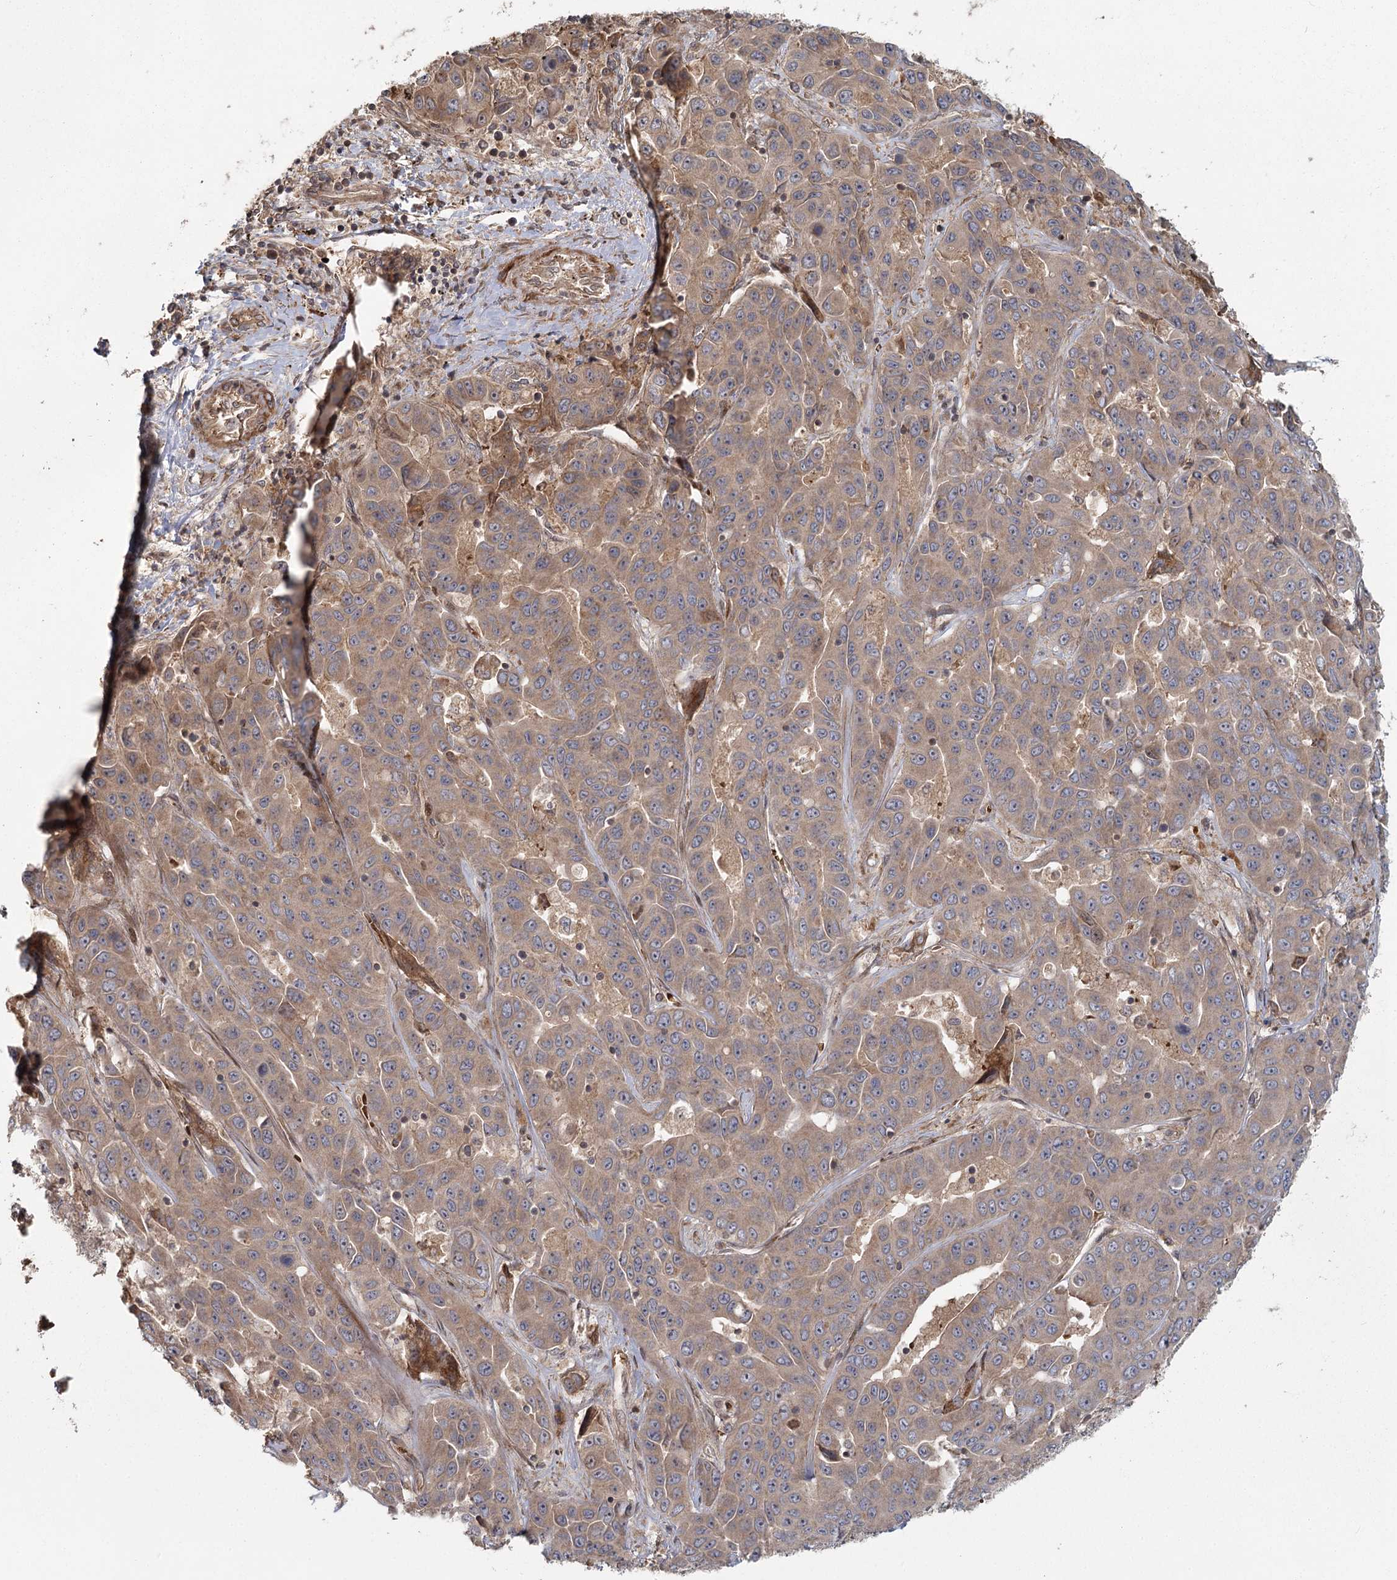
{"staining": {"intensity": "weak", "quantity": ">75%", "location": "cytoplasmic/membranous"}, "tissue": "liver cancer", "cell_type": "Tumor cells", "image_type": "cancer", "snomed": [{"axis": "morphology", "description": "Cholangiocarcinoma"}, {"axis": "topography", "description": "Liver"}], "caption": "Immunohistochemical staining of human liver cancer displays low levels of weak cytoplasmic/membranous expression in approximately >75% of tumor cells. (Stains: DAB (3,3'-diaminobenzidine) in brown, nuclei in blue, Microscopy: brightfield microscopy at high magnification).", "gene": "RAPGEF6", "patient": {"sex": "female", "age": 52}}